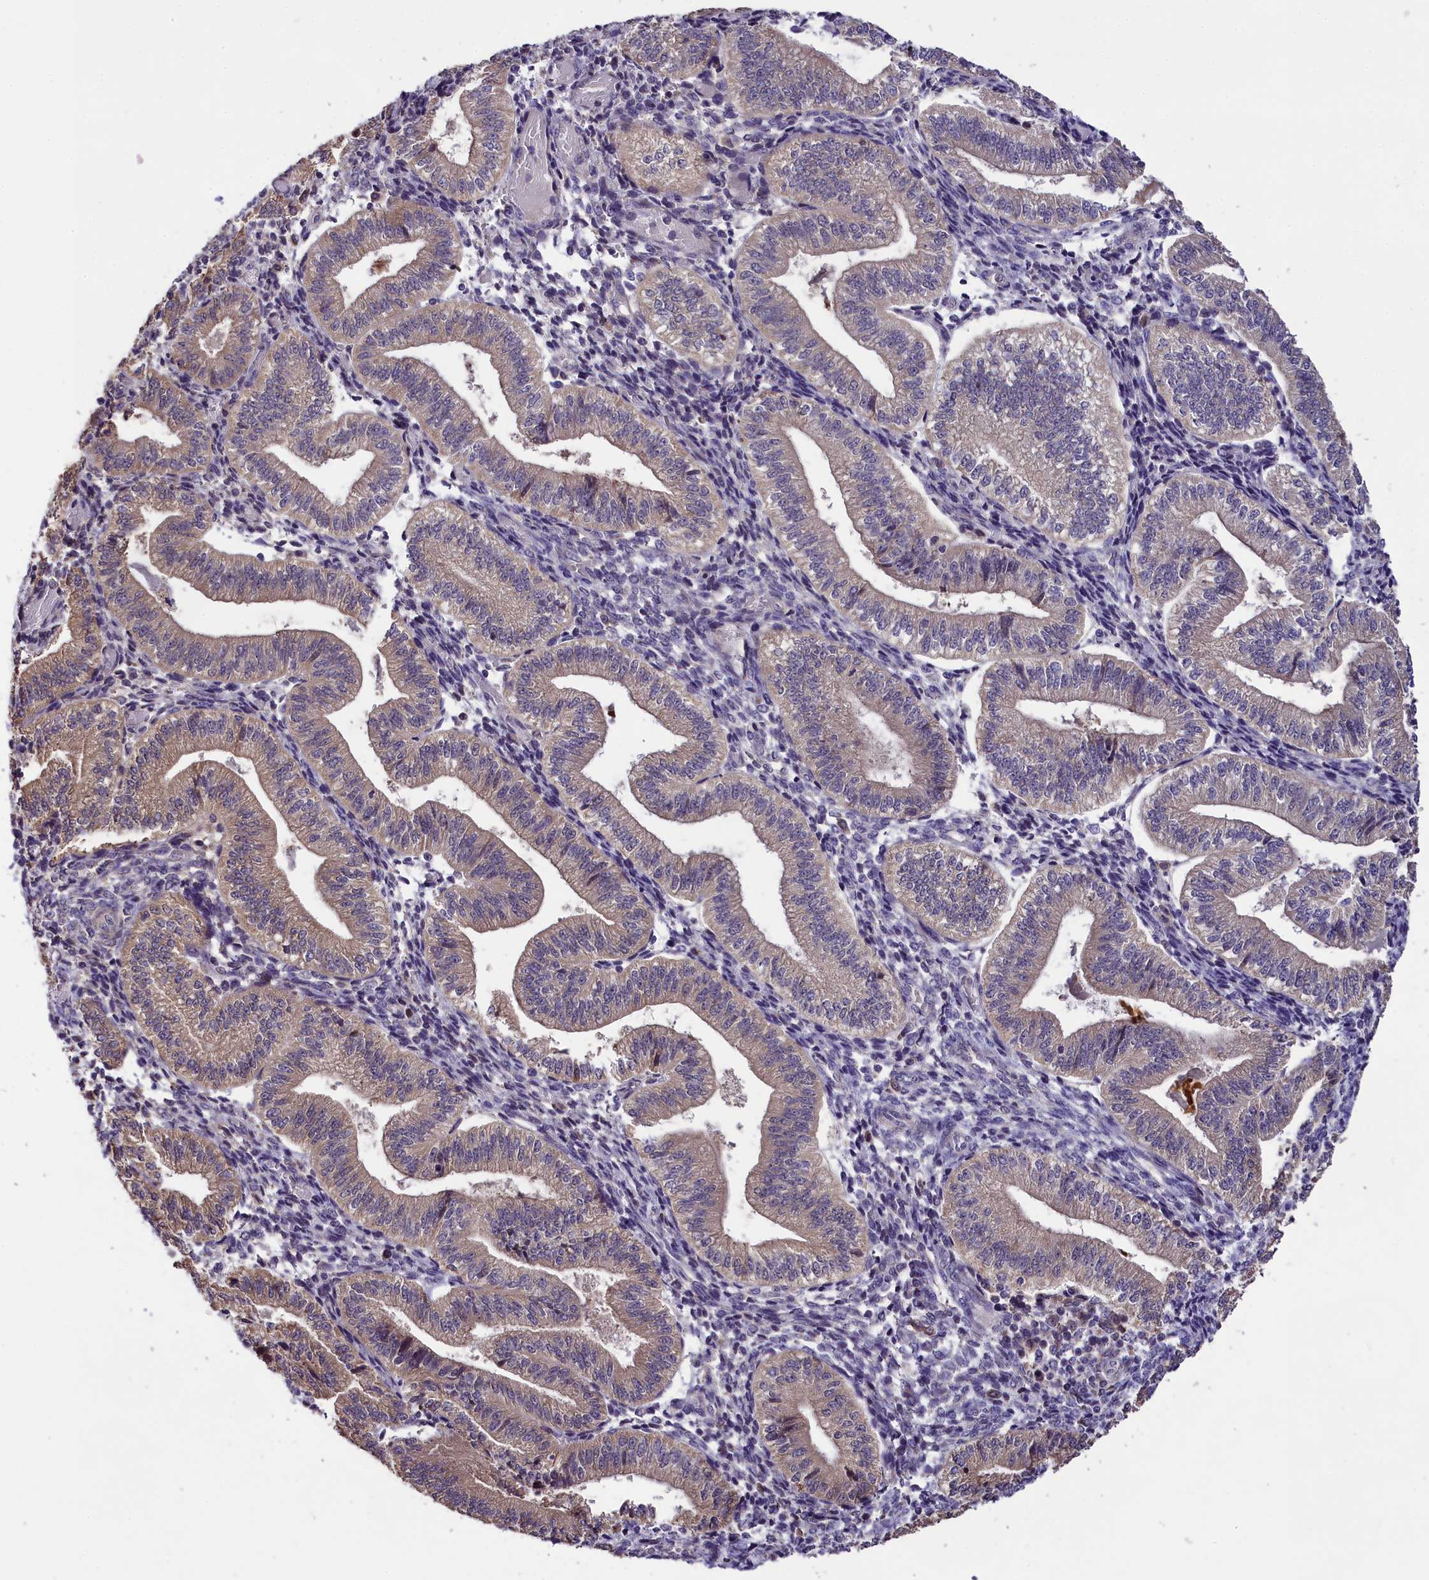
{"staining": {"intensity": "weak", "quantity": "<25%", "location": "cytoplasmic/membranous"}, "tissue": "endometrium", "cell_type": "Cells in endometrial stroma", "image_type": "normal", "snomed": [{"axis": "morphology", "description": "Normal tissue, NOS"}, {"axis": "topography", "description": "Endometrium"}], "caption": "Normal endometrium was stained to show a protein in brown. There is no significant staining in cells in endometrial stroma. (DAB (3,3'-diaminobenzidine) IHC visualized using brightfield microscopy, high magnification).", "gene": "ABCC10", "patient": {"sex": "female", "age": 34}}